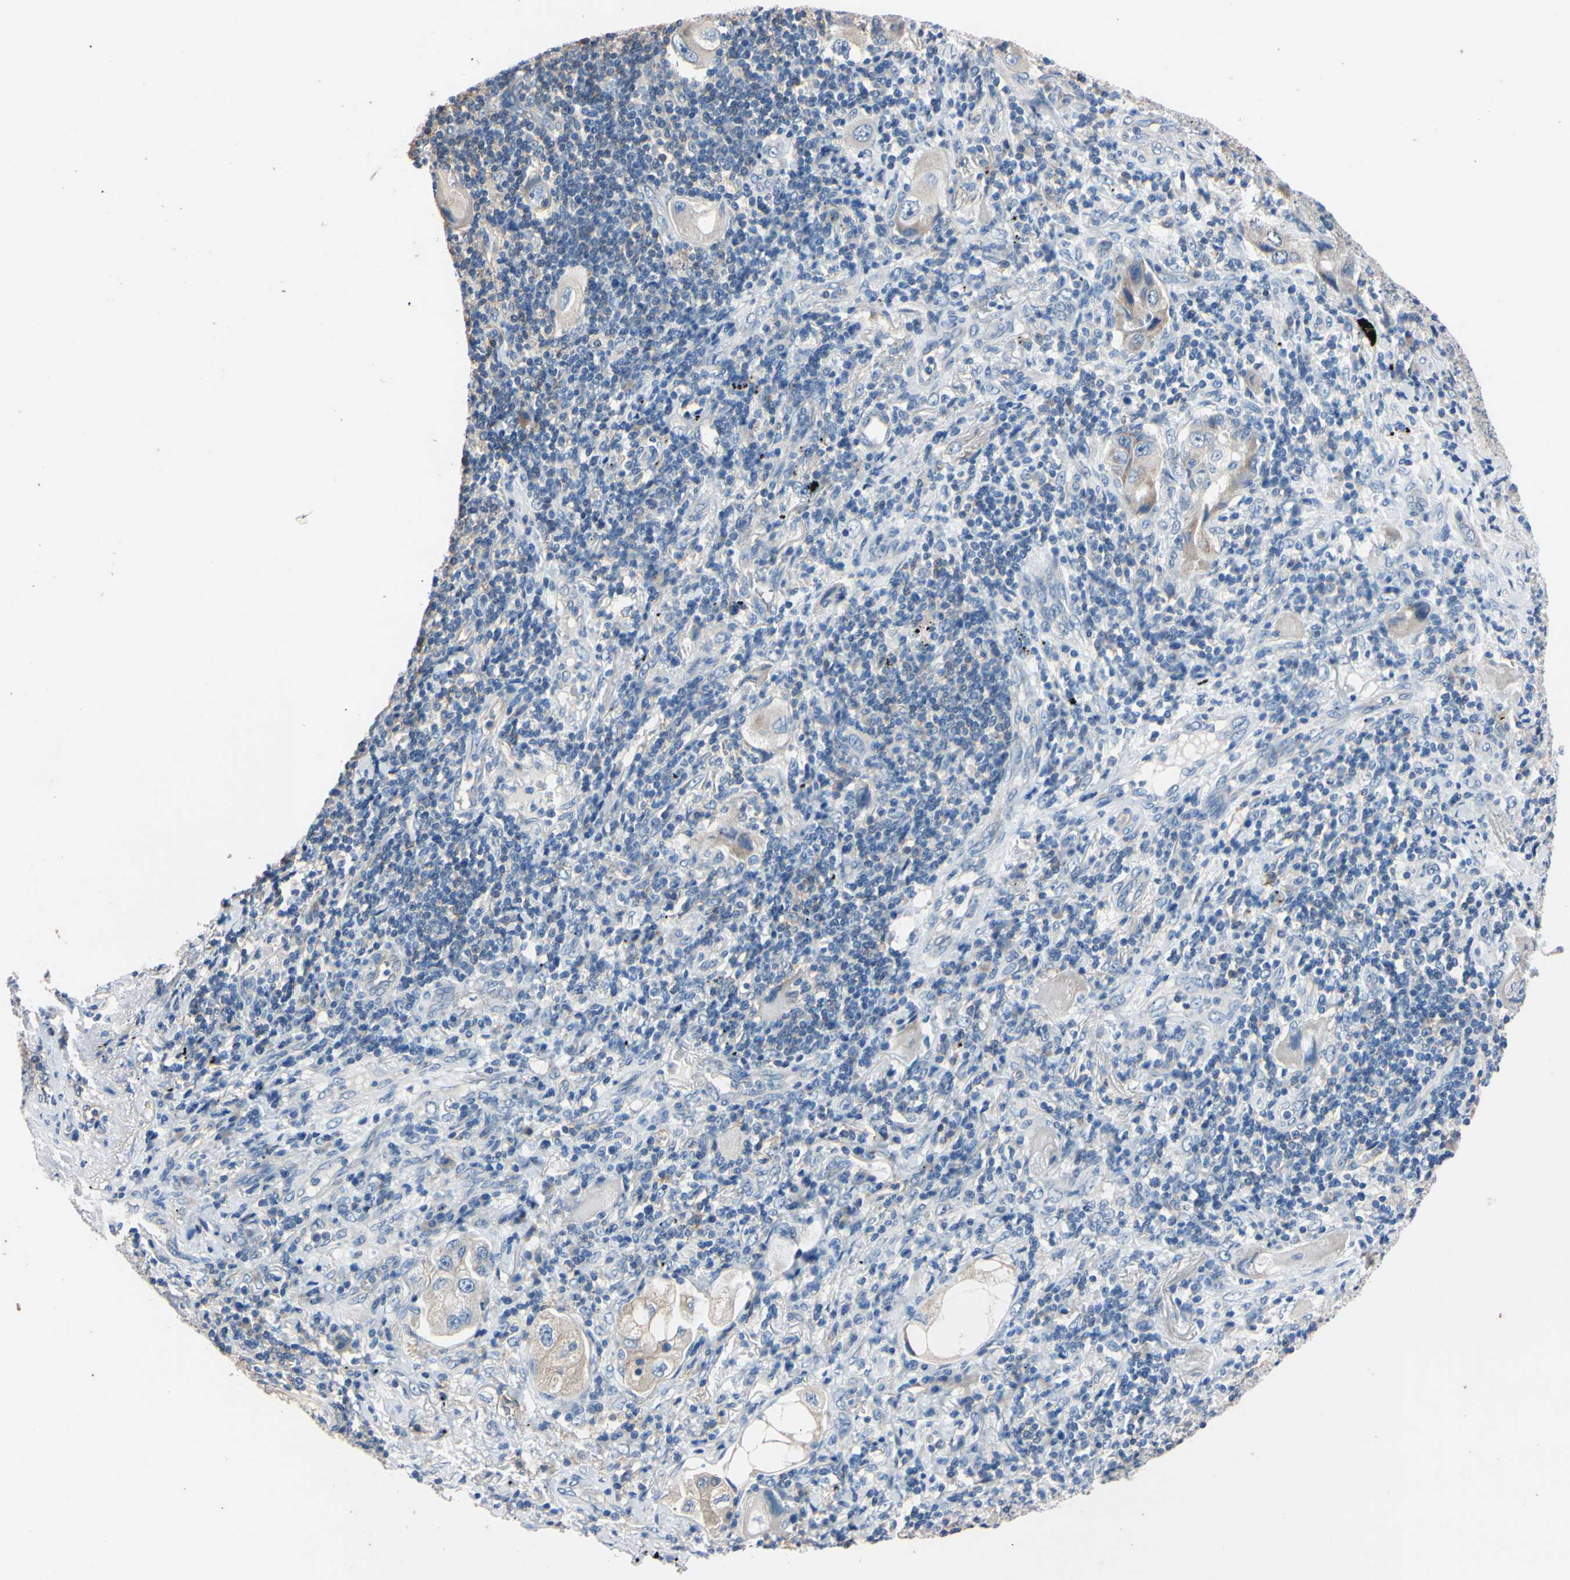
{"staining": {"intensity": "weak", "quantity": "<25%", "location": "cytoplasmic/membranous"}, "tissue": "lung cancer", "cell_type": "Tumor cells", "image_type": "cancer", "snomed": [{"axis": "morphology", "description": "Adenocarcinoma, NOS"}, {"axis": "topography", "description": "Lung"}], "caption": "Tumor cells are negative for brown protein staining in lung cancer (adenocarcinoma). (DAB immunohistochemistry with hematoxylin counter stain).", "gene": "PNKD", "patient": {"sex": "female", "age": 65}}